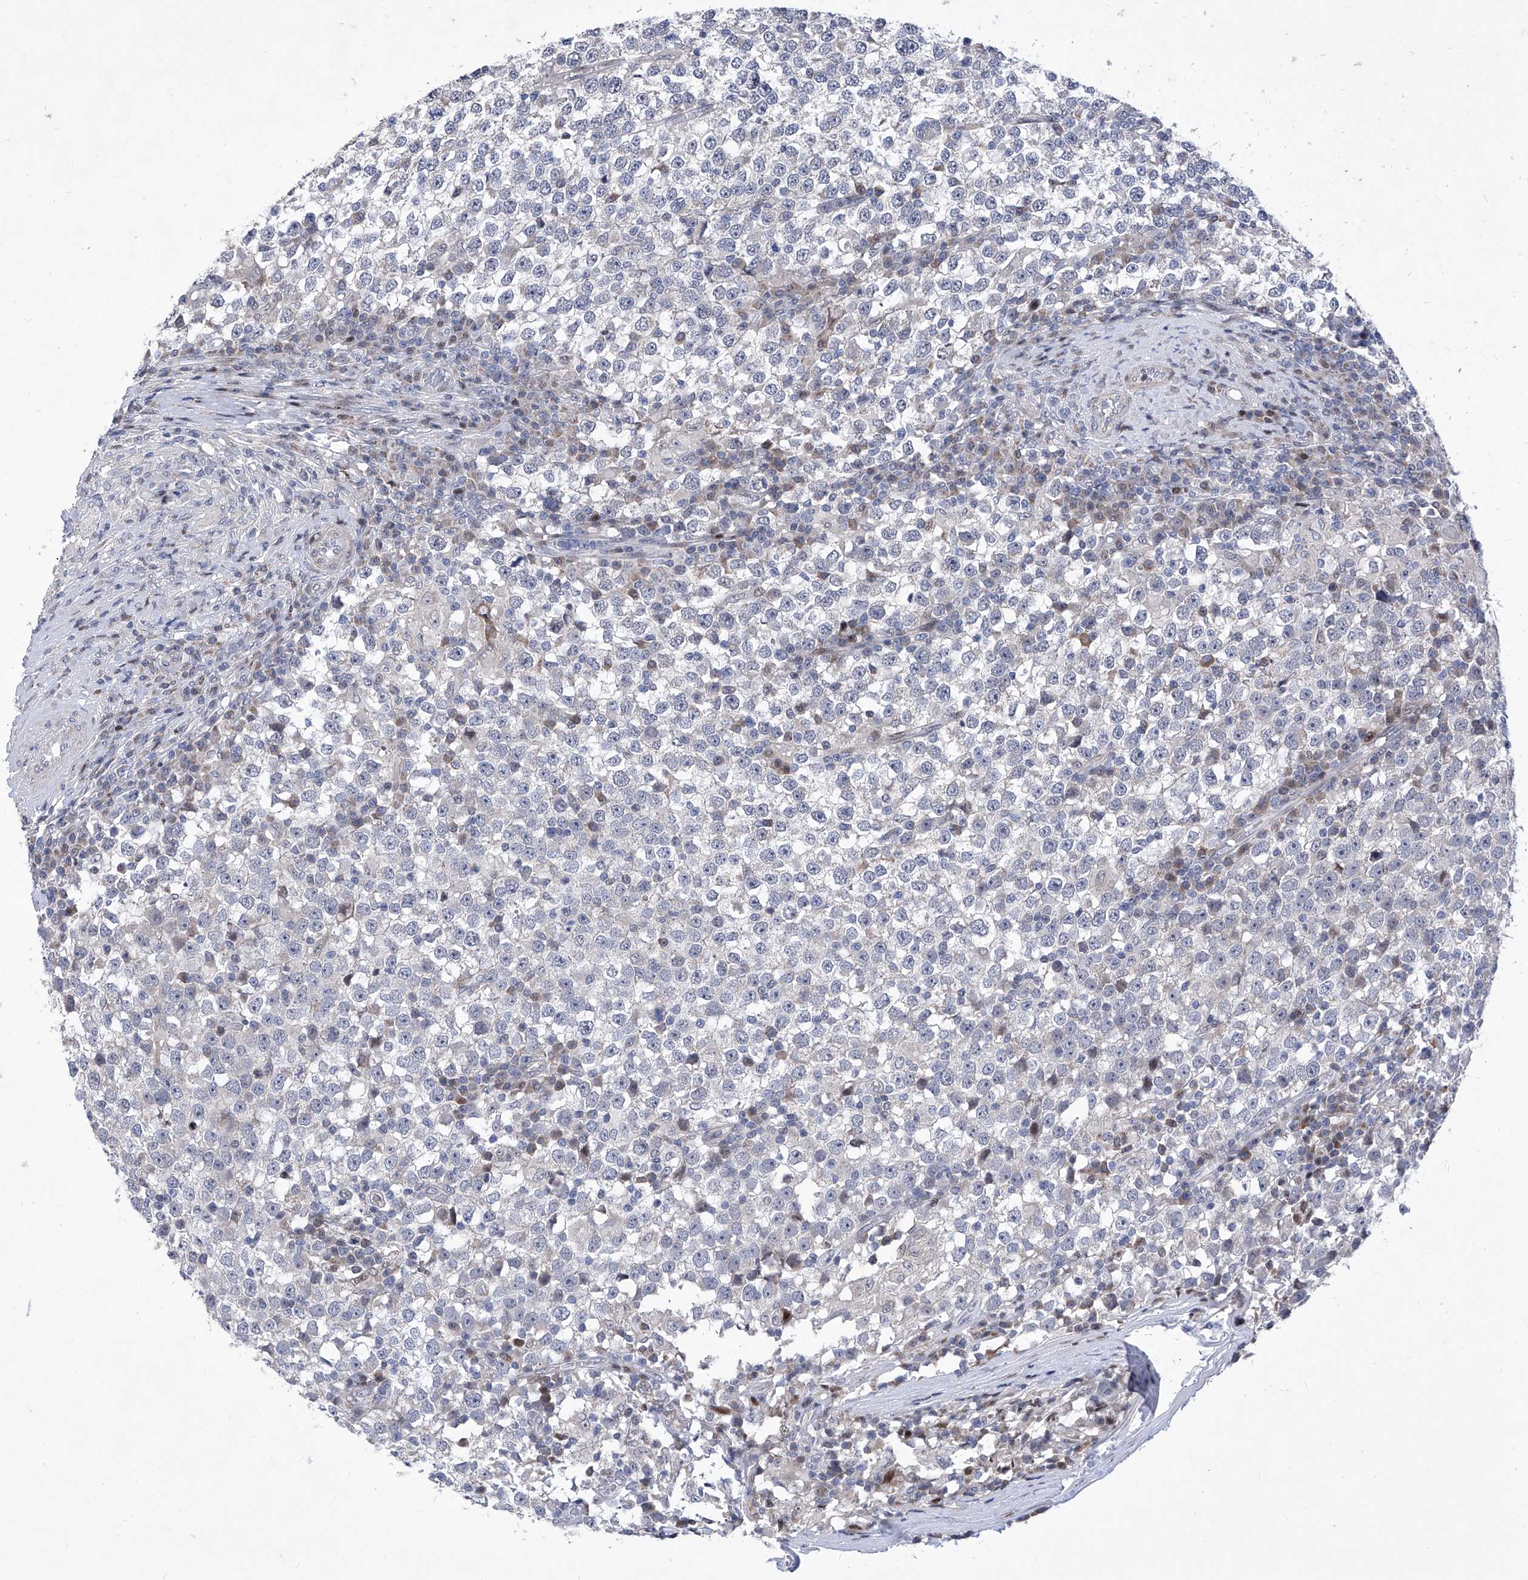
{"staining": {"intensity": "negative", "quantity": "none", "location": "none"}, "tissue": "testis cancer", "cell_type": "Tumor cells", "image_type": "cancer", "snomed": [{"axis": "morphology", "description": "Seminoma, NOS"}, {"axis": "topography", "description": "Testis"}], "caption": "This is a image of IHC staining of seminoma (testis), which shows no expression in tumor cells.", "gene": "NUFIP1", "patient": {"sex": "male", "age": 65}}